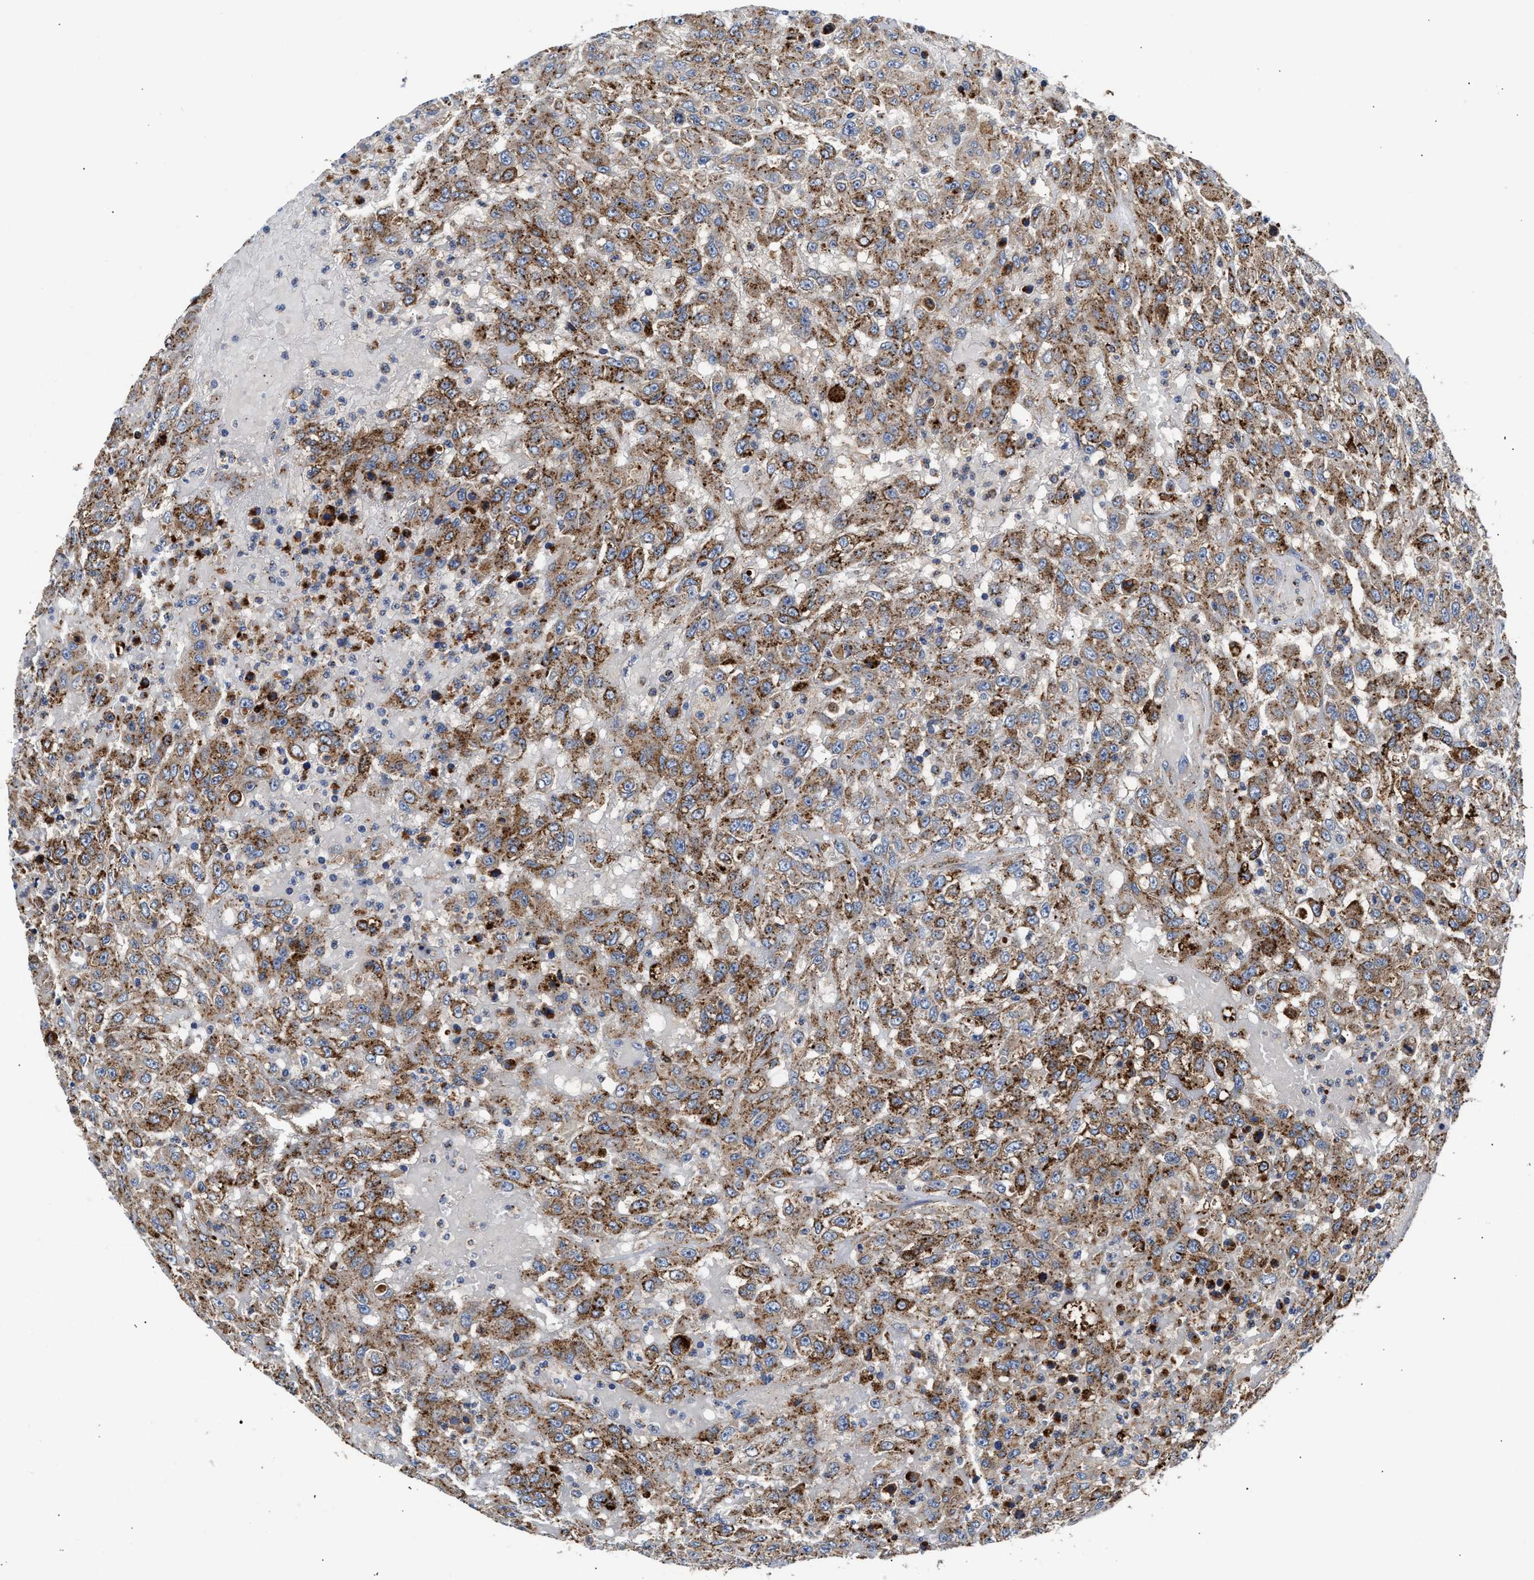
{"staining": {"intensity": "moderate", "quantity": ">75%", "location": "cytoplasmic/membranous"}, "tissue": "urothelial cancer", "cell_type": "Tumor cells", "image_type": "cancer", "snomed": [{"axis": "morphology", "description": "Urothelial carcinoma, High grade"}, {"axis": "topography", "description": "Urinary bladder"}], "caption": "Immunohistochemical staining of urothelial cancer shows medium levels of moderate cytoplasmic/membranous protein positivity in about >75% of tumor cells.", "gene": "CCDC146", "patient": {"sex": "male", "age": 46}}